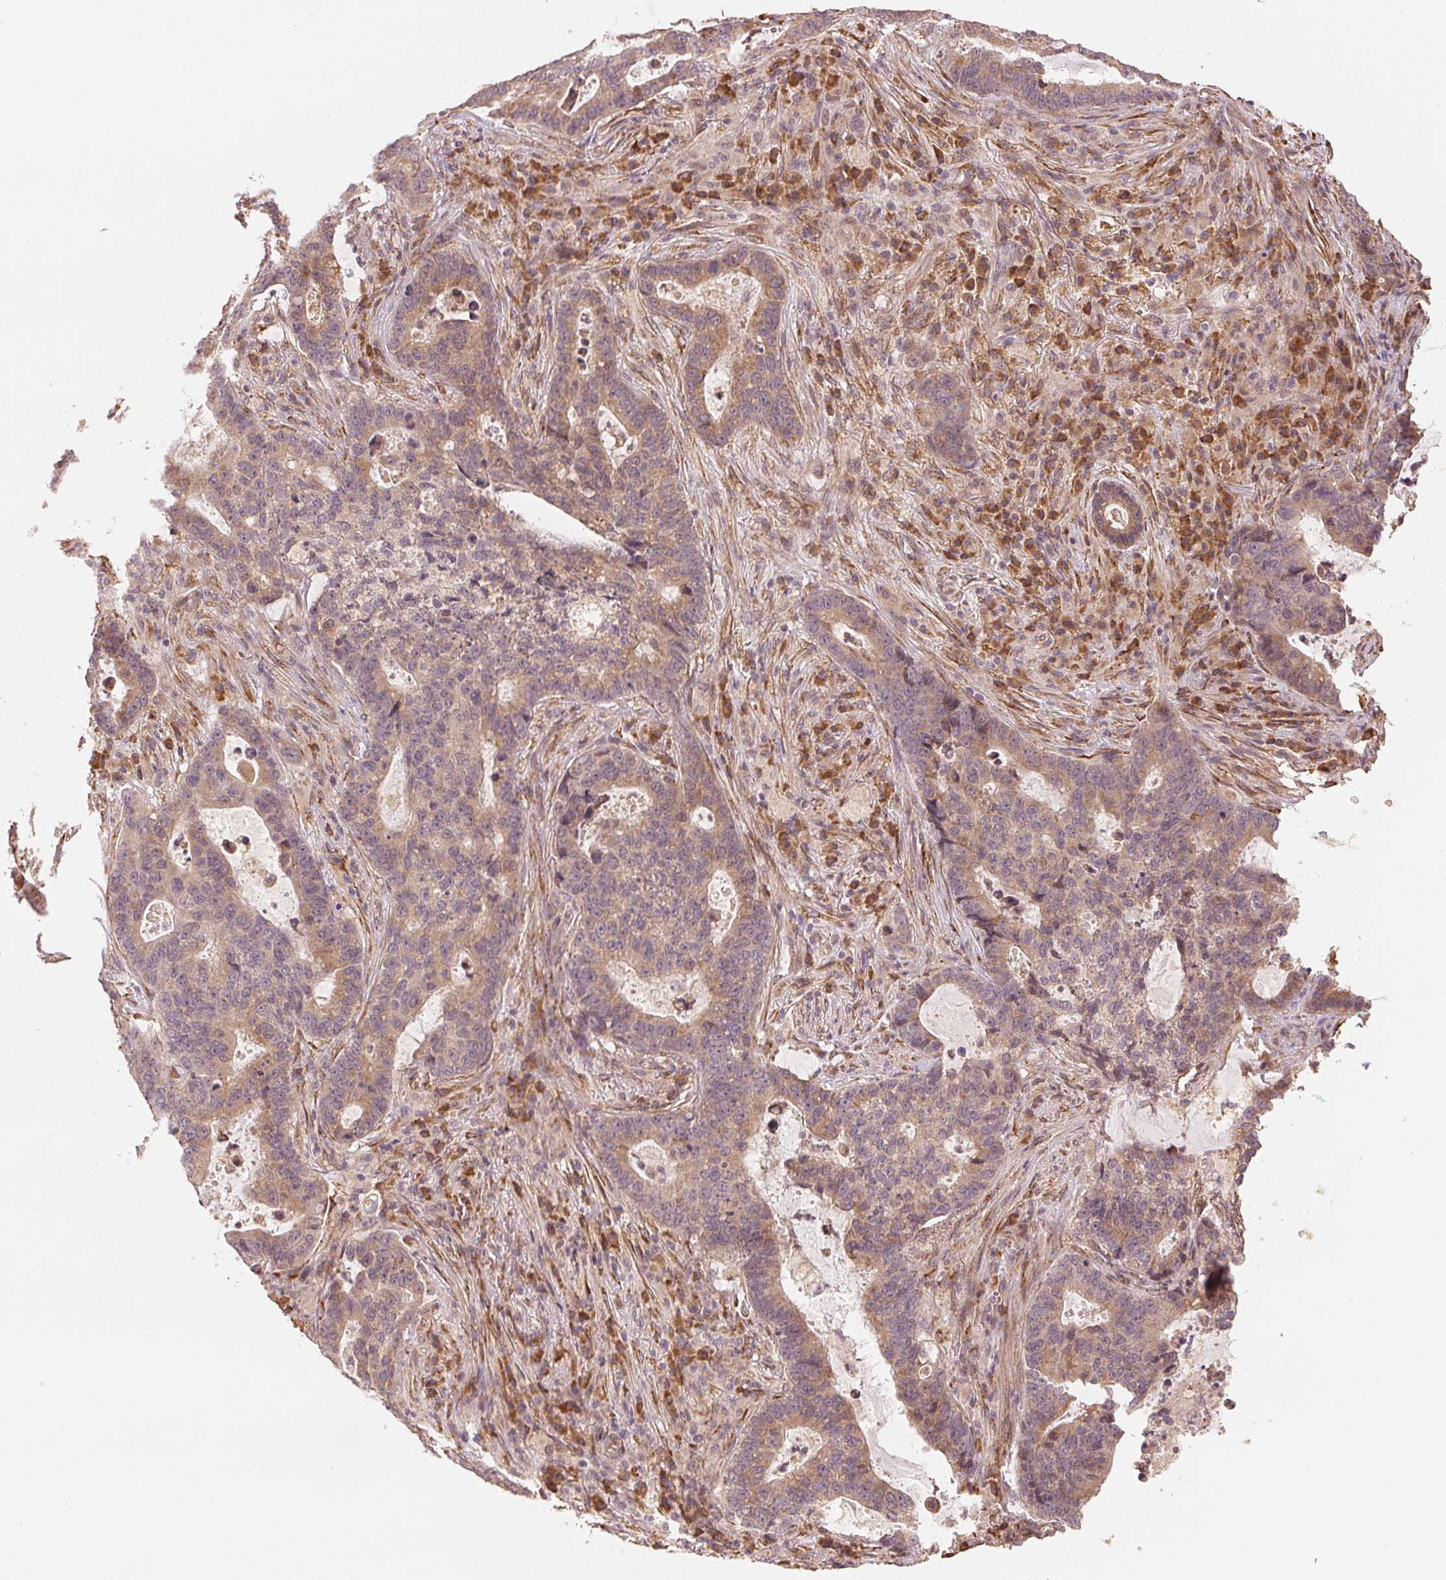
{"staining": {"intensity": "weak", "quantity": ">75%", "location": "cytoplasmic/membranous"}, "tissue": "lung cancer", "cell_type": "Tumor cells", "image_type": "cancer", "snomed": [{"axis": "morphology", "description": "Aneuploidy"}, {"axis": "morphology", "description": "Adenocarcinoma, NOS"}, {"axis": "morphology", "description": "Adenocarcinoma primary or metastatic"}, {"axis": "topography", "description": "Lung"}], "caption": "Lung cancer tissue demonstrates weak cytoplasmic/membranous expression in approximately >75% of tumor cells, visualized by immunohistochemistry. Using DAB (brown) and hematoxylin (blue) stains, captured at high magnification using brightfield microscopy.", "gene": "SLC20A1", "patient": {"sex": "female", "age": 75}}